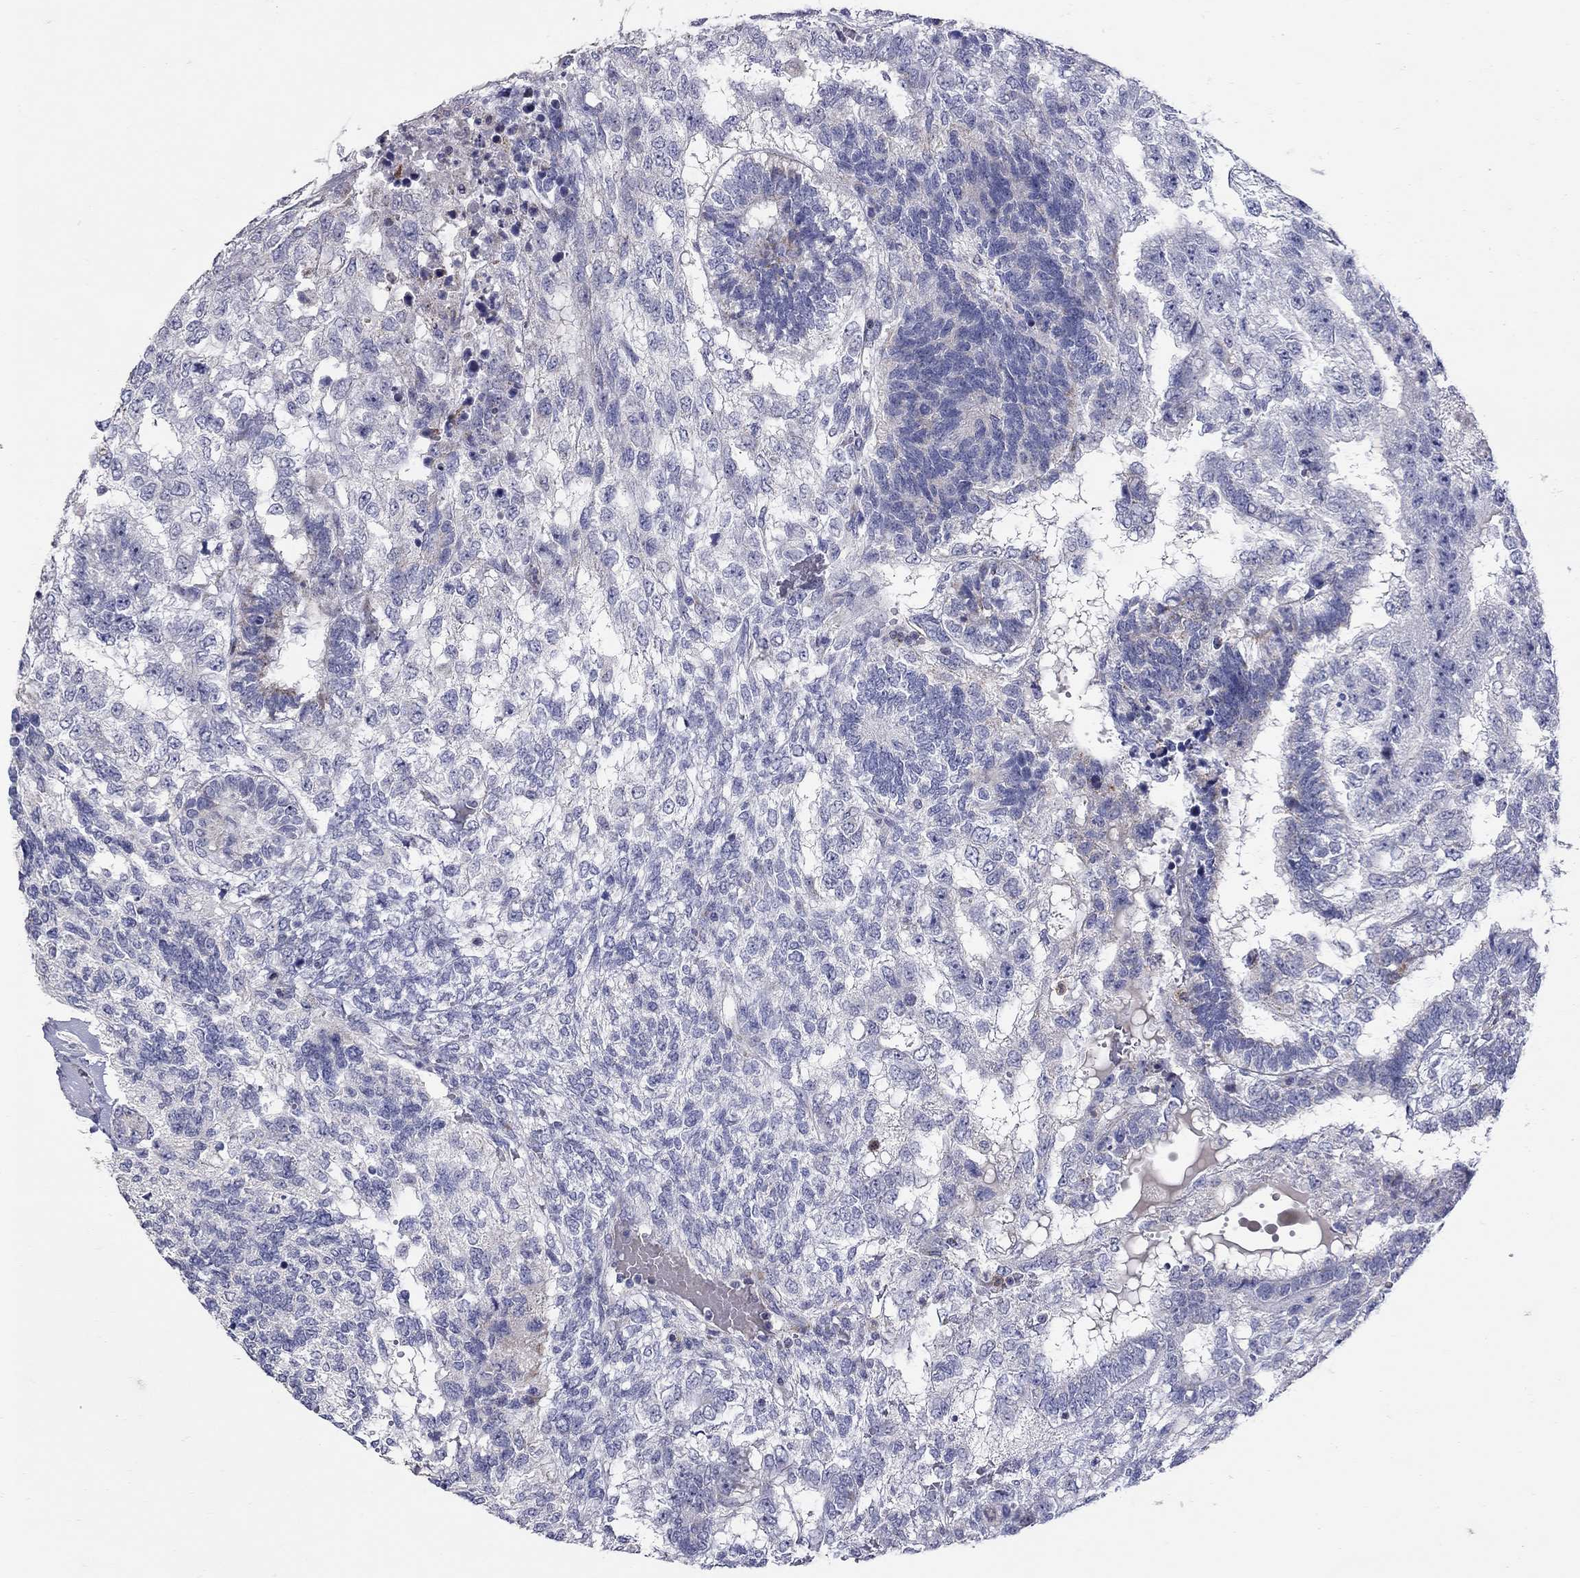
{"staining": {"intensity": "negative", "quantity": "none", "location": "none"}, "tissue": "testis cancer", "cell_type": "Tumor cells", "image_type": "cancer", "snomed": [{"axis": "morphology", "description": "Seminoma, NOS"}, {"axis": "morphology", "description": "Carcinoma, Embryonal, NOS"}, {"axis": "topography", "description": "Testis"}], "caption": "Tumor cells are negative for protein expression in human seminoma (testis).", "gene": "HMX2", "patient": {"sex": "male", "age": 41}}